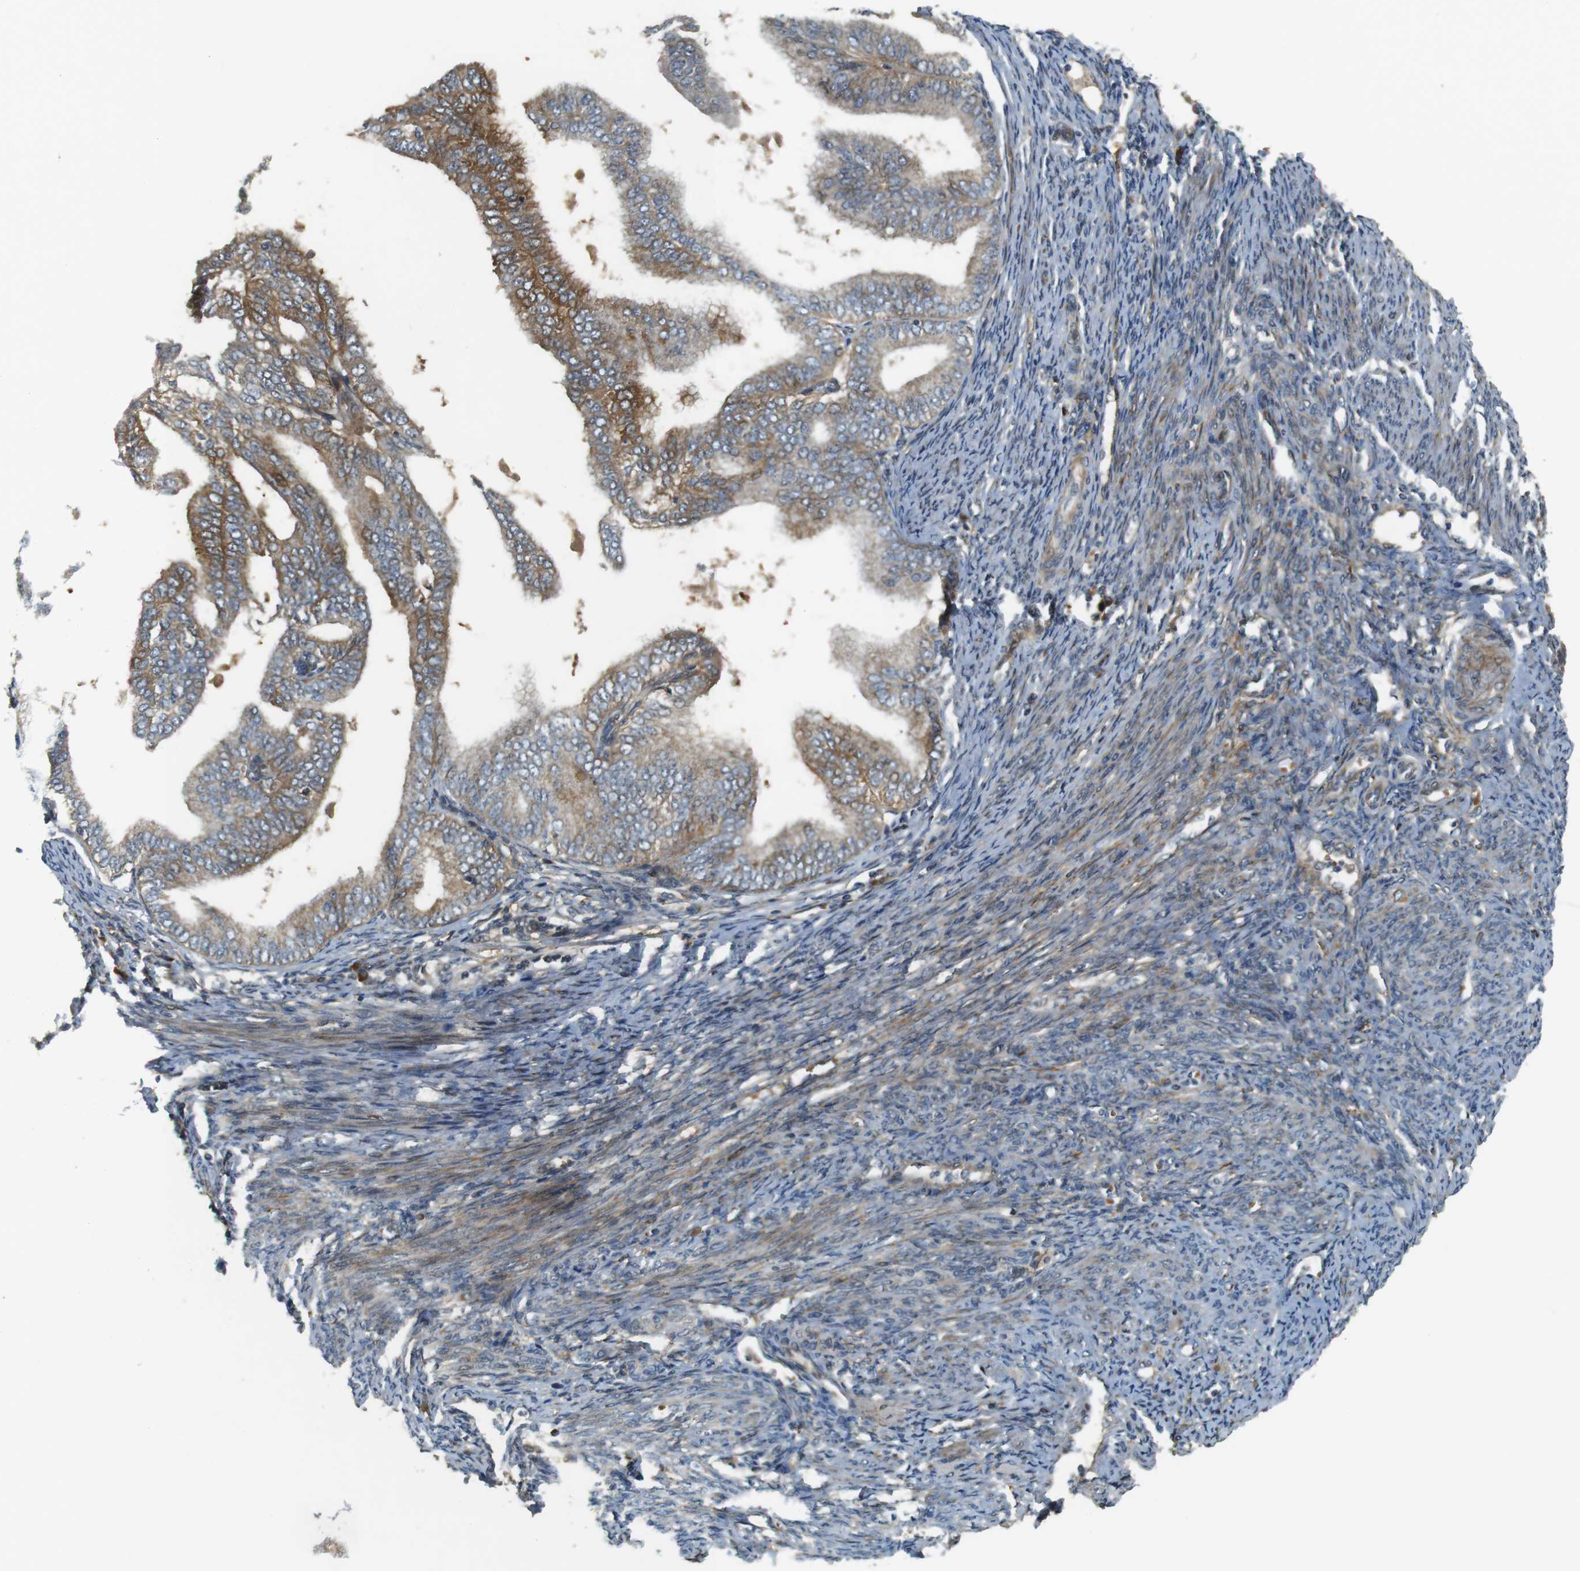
{"staining": {"intensity": "moderate", "quantity": ">75%", "location": "cytoplasmic/membranous"}, "tissue": "endometrial cancer", "cell_type": "Tumor cells", "image_type": "cancer", "snomed": [{"axis": "morphology", "description": "Adenocarcinoma, NOS"}, {"axis": "topography", "description": "Endometrium"}], "caption": "Endometrial cancer (adenocarcinoma) stained with immunohistochemistry demonstrates moderate cytoplasmic/membranous staining in about >75% of tumor cells.", "gene": "IFFO2", "patient": {"sex": "female", "age": 58}}